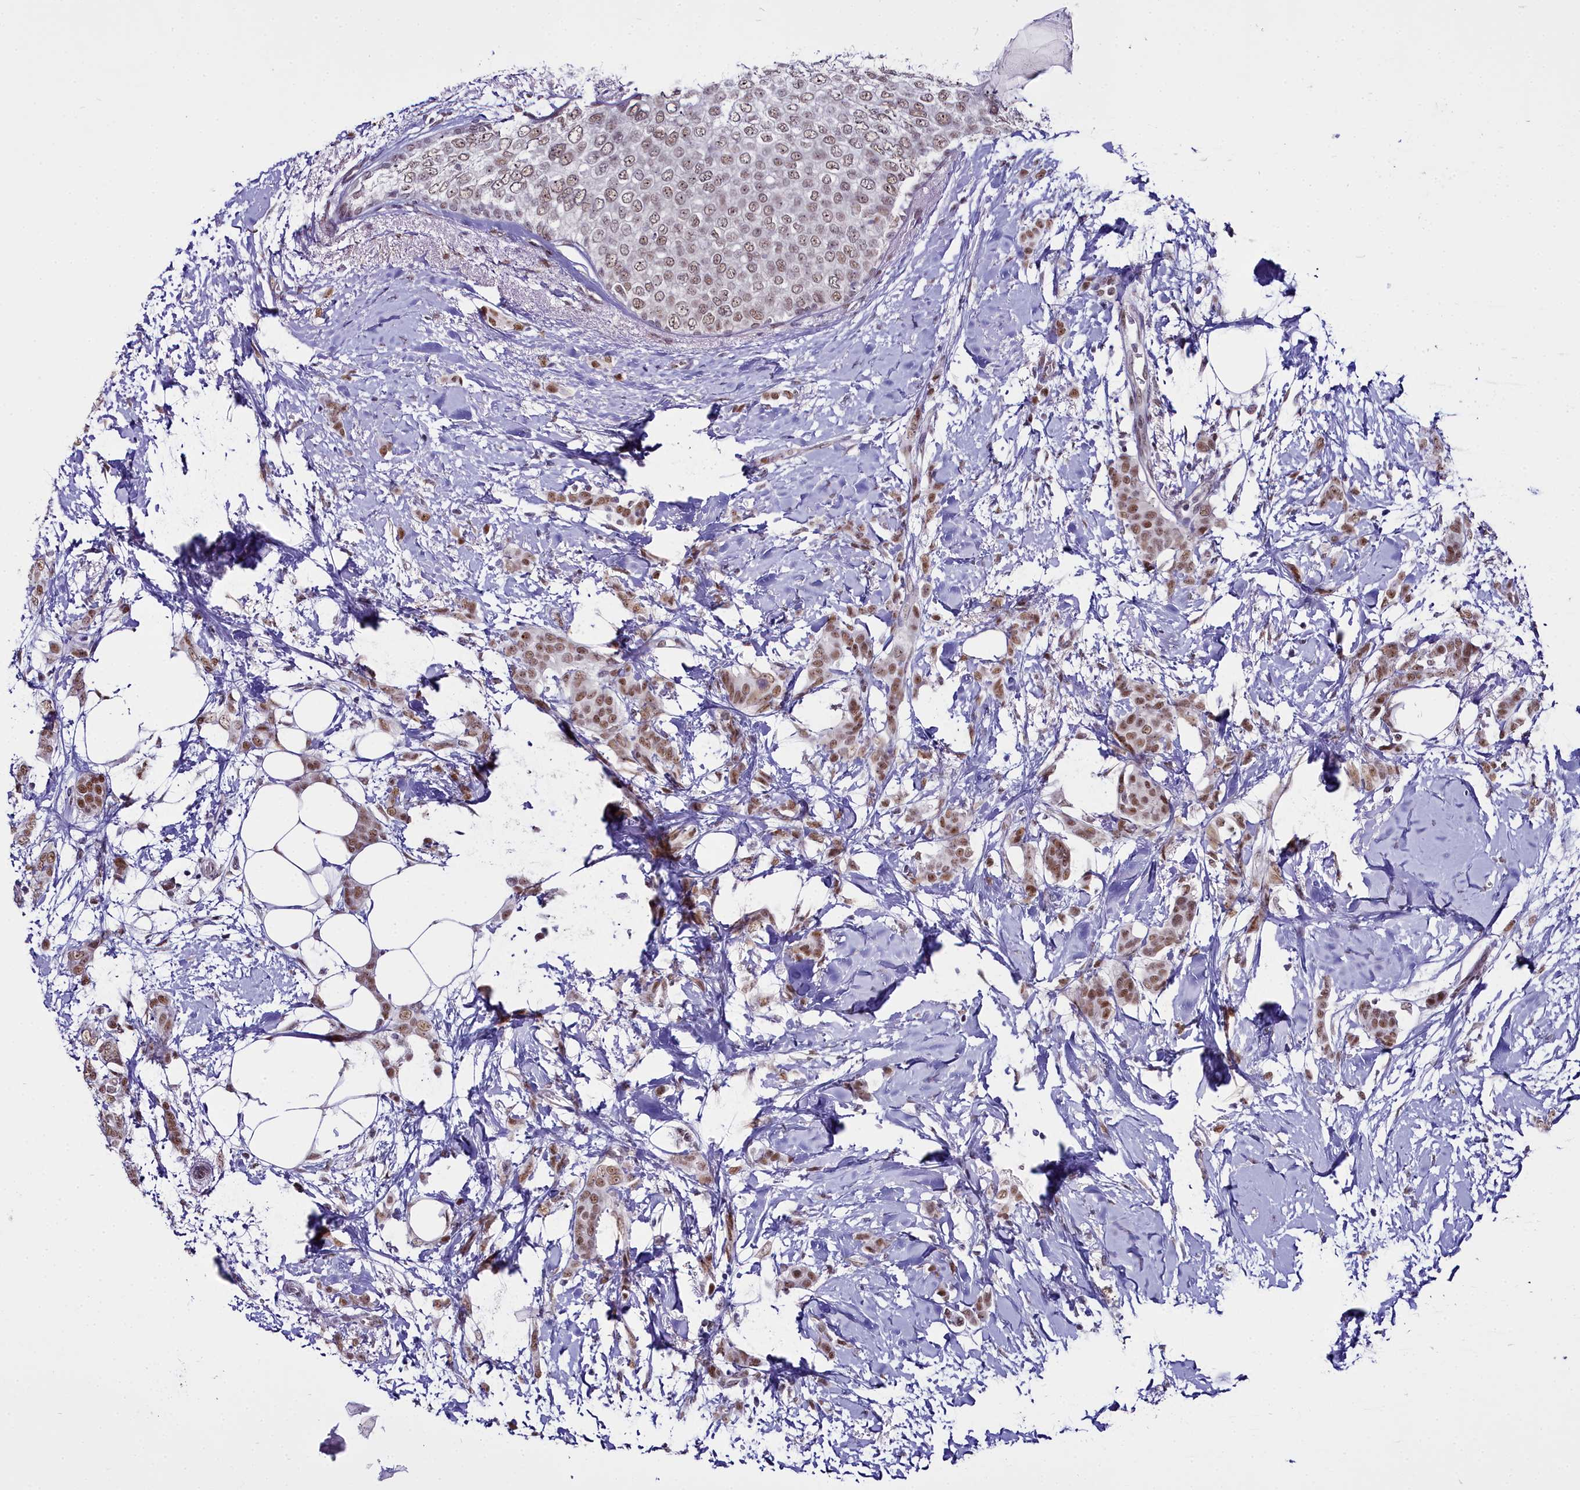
{"staining": {"intensity": "moderate", "quantity": ">75%", "location": "nuclear"}, "tissue": "breast cancer", "cell_type": "Tumor cells", "image_type": "cancer", "snomed": [{"axis": "morphology", "description": "Duct carcinoma"}, {"axis": "topography", "description": "Breast"}], "caption": "DAB (3,3'-diaminobenzidine) immunohistochemical staining of human invasive ductal carcinoma (breast) displays moderate nuclear protein positivity in approximately >75% of tumor cells.", "gene": "RBM12", "patient": {"sex": "female", "age": 72}}